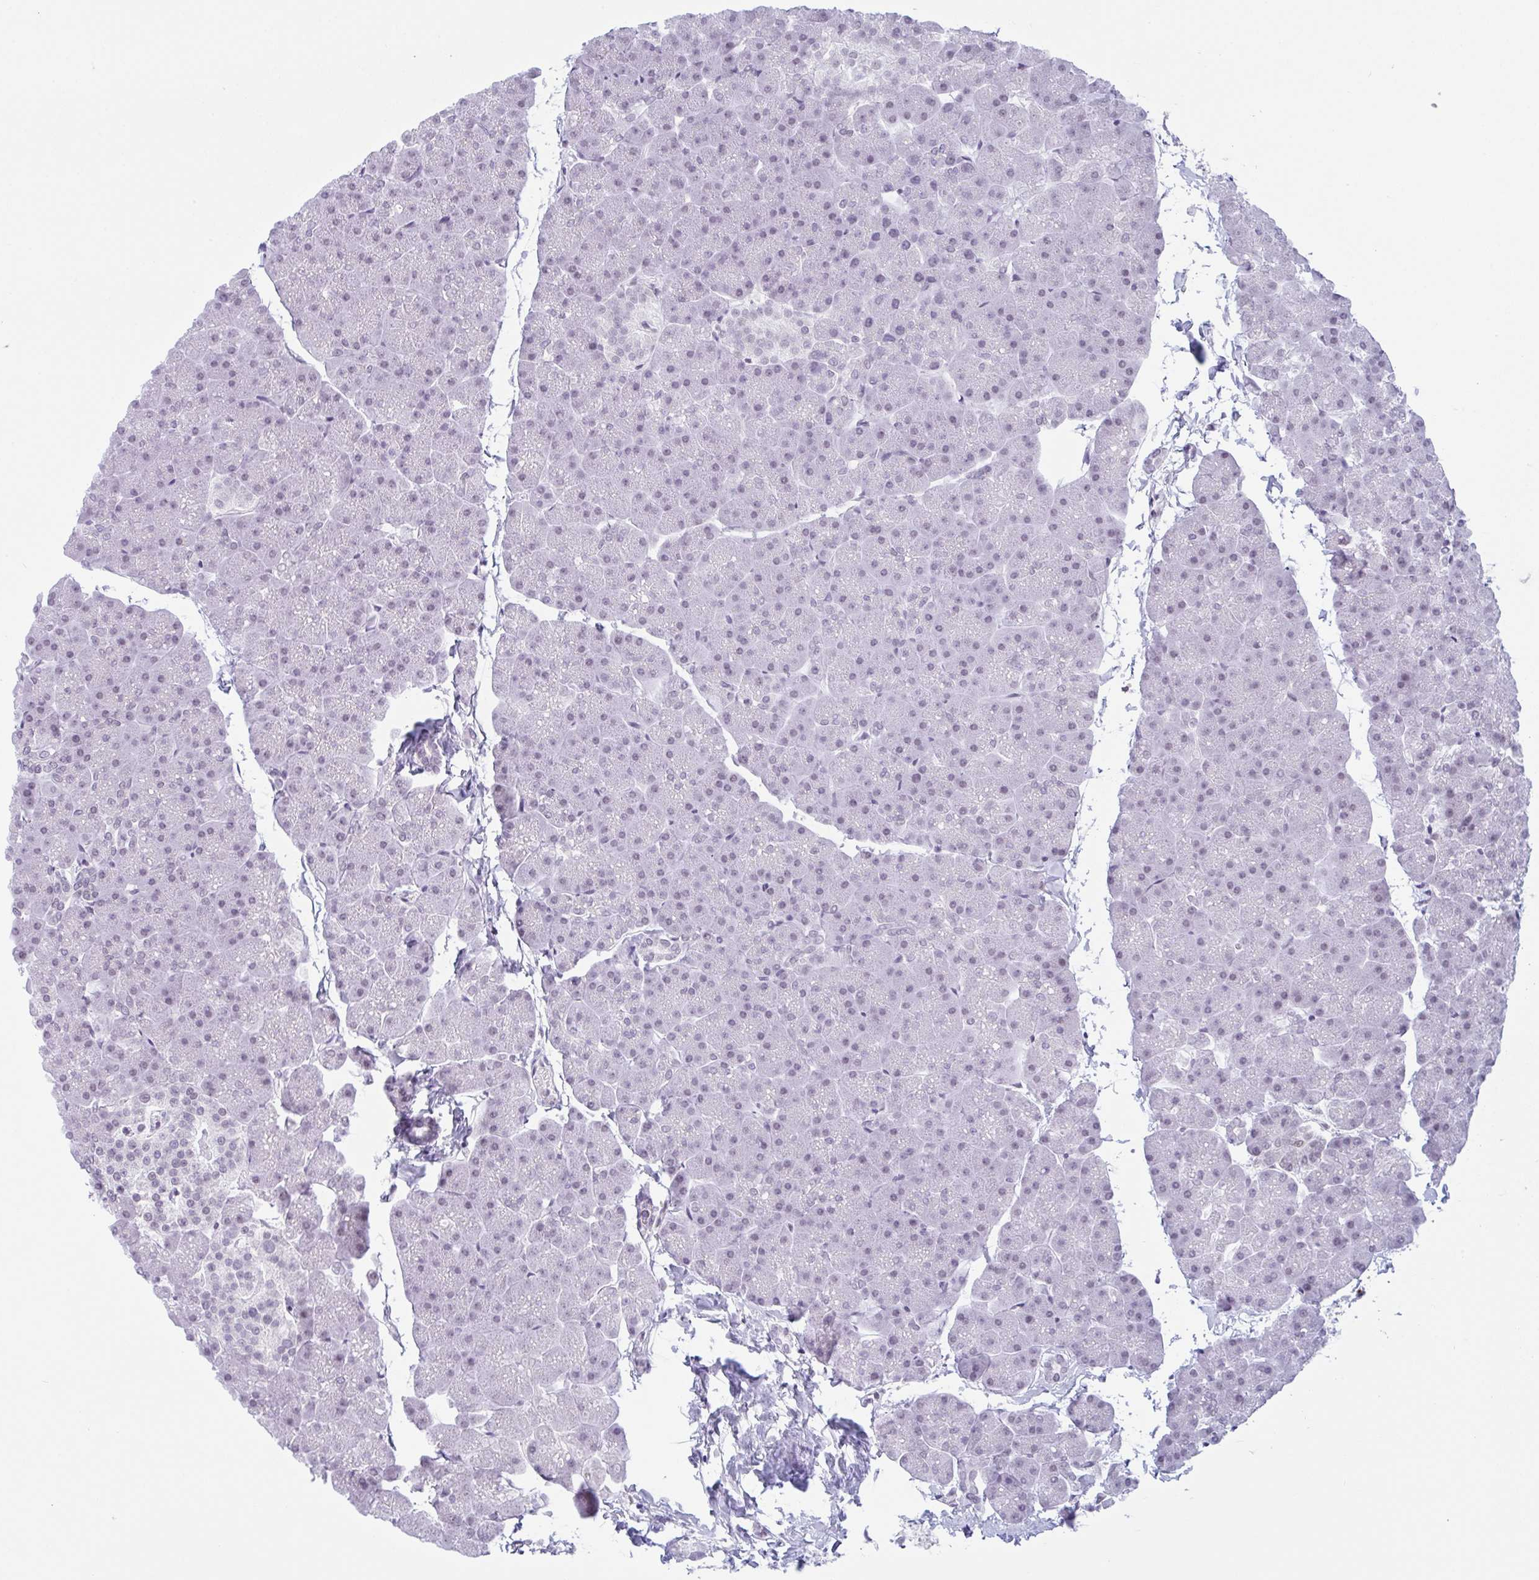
{"staining": {"intensity": "weak", "quantity": "25%-75%", "location": "nuclear"}, "tissue": "pancreas", "cell_type": "Exocrine glandular cells", "image_type": "normal", "snomed": [{"axis": "morphology", "description": "Normal tissue, NOS"}, {"axis": "topography", "description": "Pancreas"}], "caption": "Weak nuclear protein staining is seen in approximately 25%-75% of exocrine glandular cells in pancreas. Using DAB (brown) and hematoxylin (blue) stains, captured at high magnification using brightfield microscopy.", "gene": "PLG", "patient": {"sex": "male", "age": 35}}